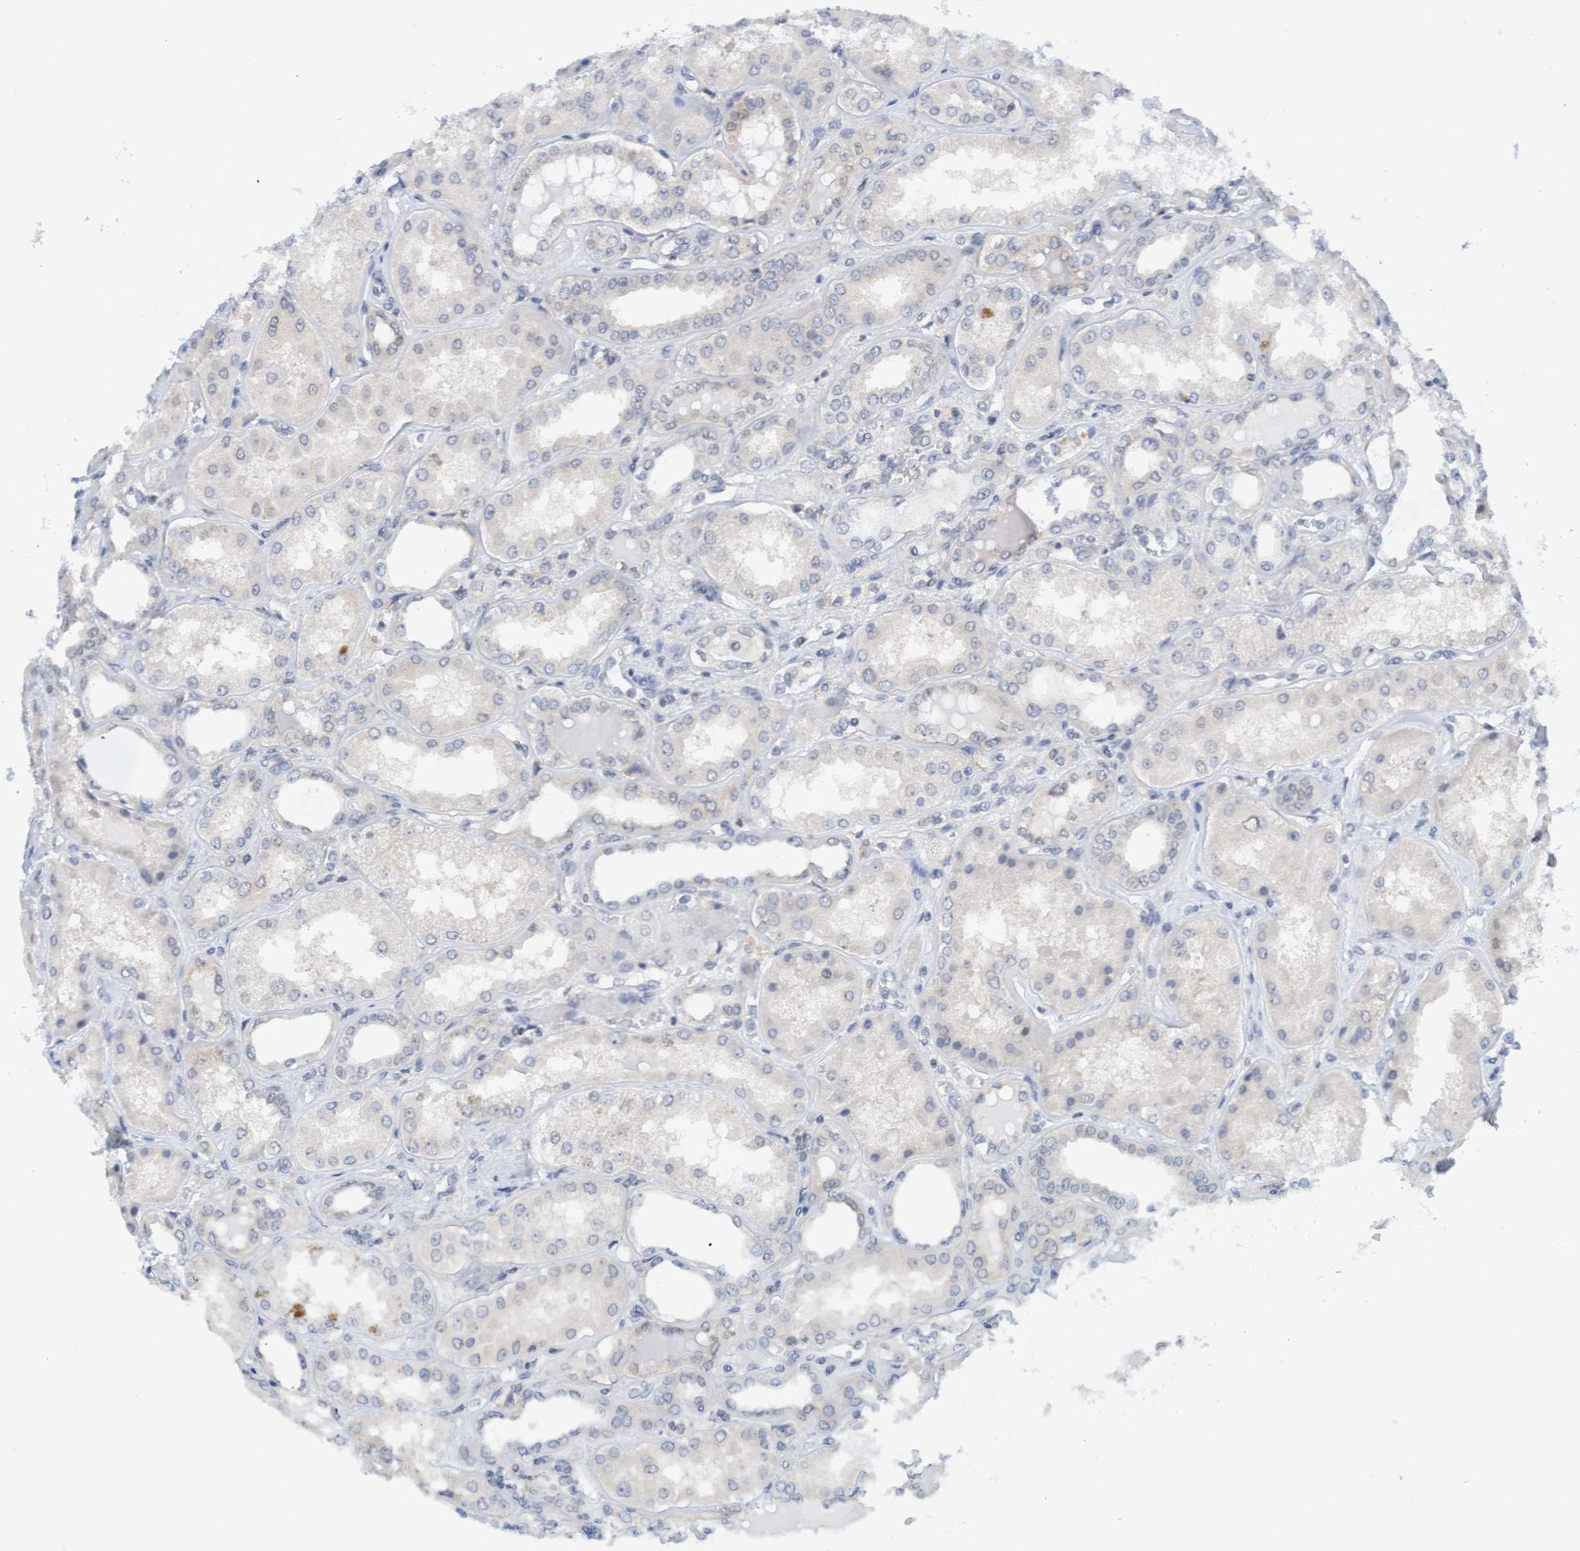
{"staining": {"intensity": "moderate", "quantity": "<25%", "location": "cytoplasmic/membranous"}, "tissue": "kidney", "cell_type": "Cells in glomeruli", "image_type": "normal", "snomed": [{"axis": "morphology", "description": "Normal tissue, NOS"}, {"axis": "topography", "description": "Kidney"}], "caption": "Immunohistochemical staining of benign kidney reveals low levels of moderate cytoplasmic/membranous positivity in approximately <25% of cells in glomeruli.", "gene": "AMZ2", "patient": {"sex": "female", "age": 56}}